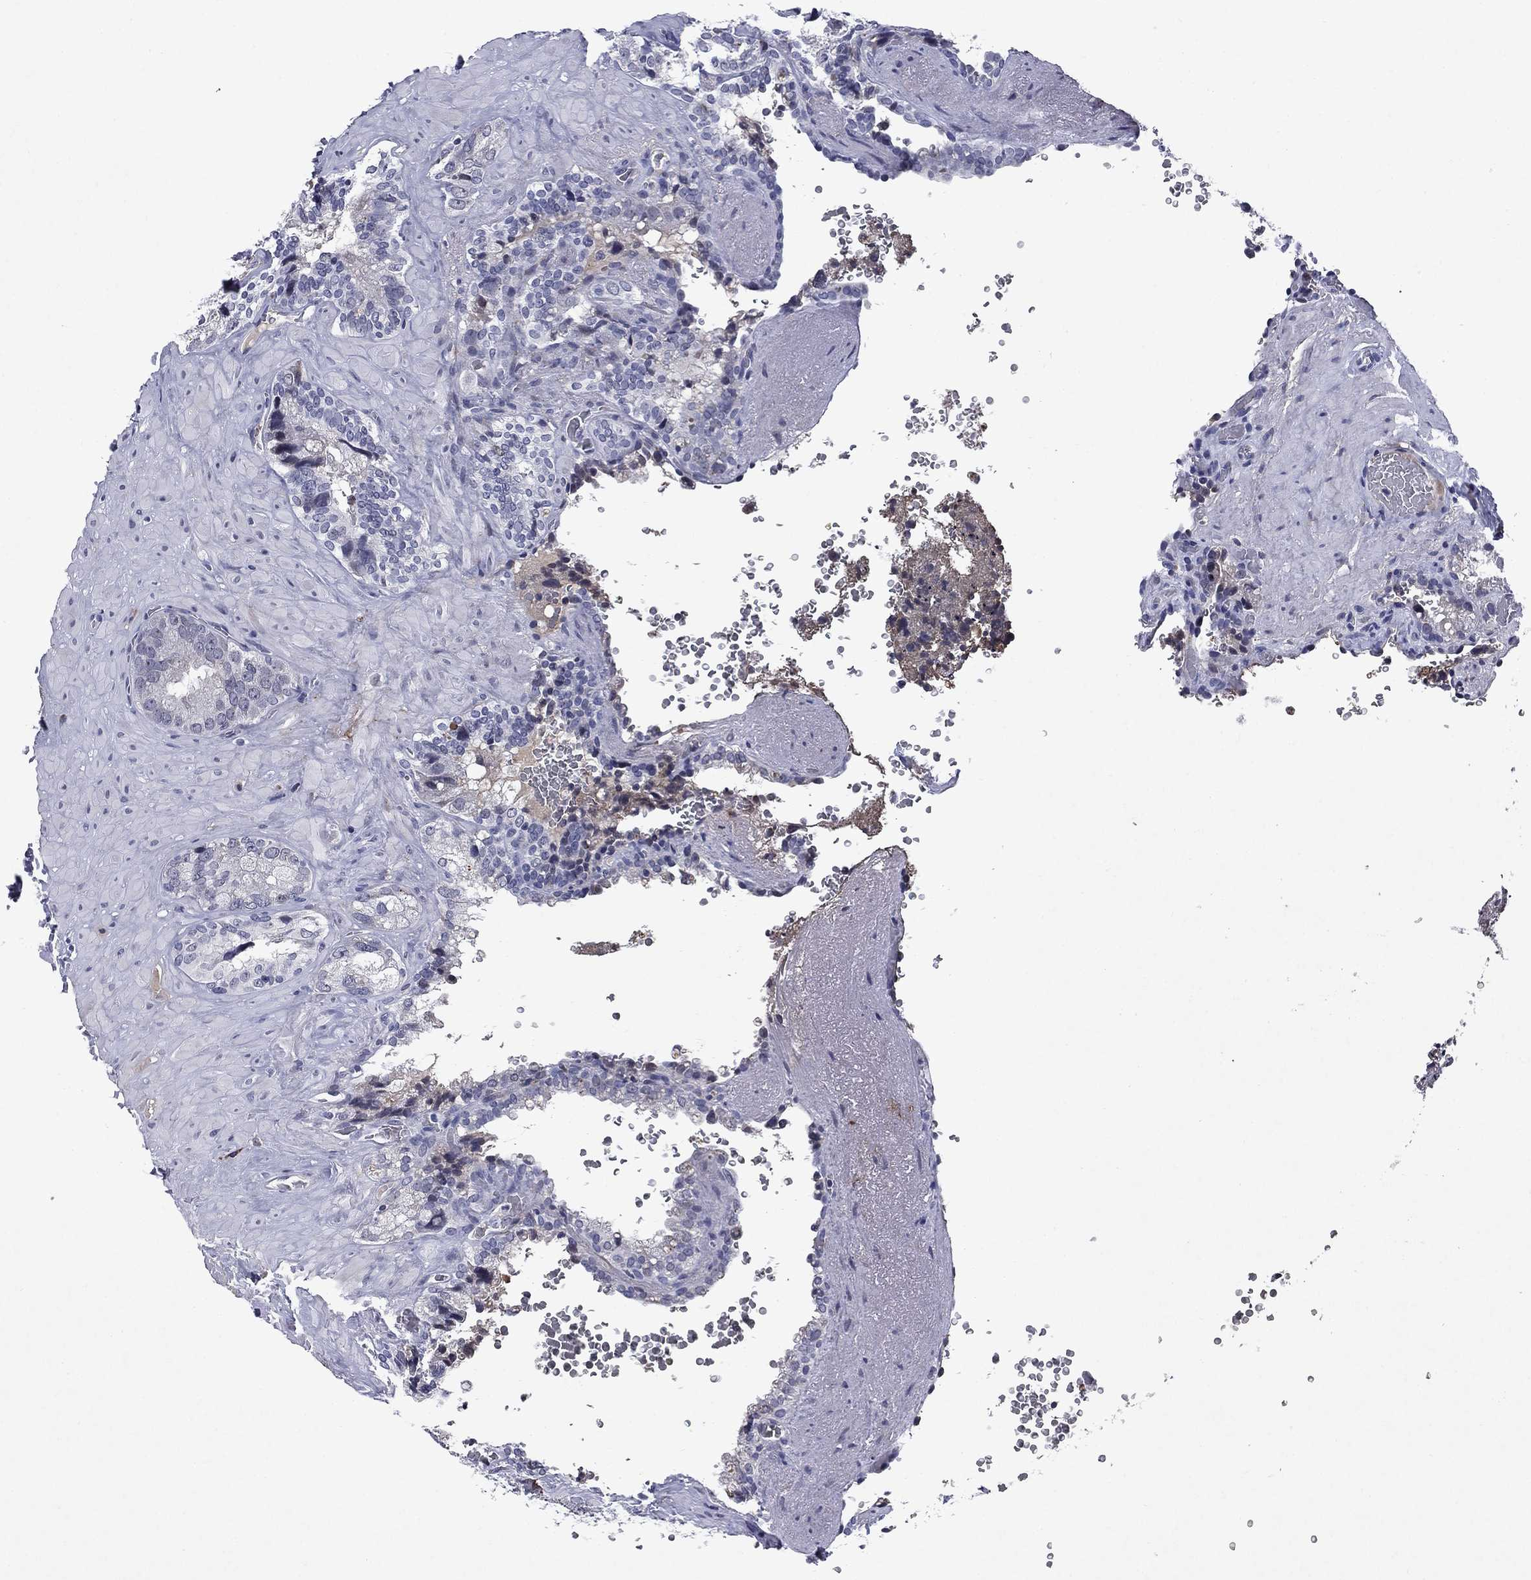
{"staining": {"intensity": "strong", "quantity": "<25%", "location": "cytoplasmic/membranous"}, "tissue": "seminal vesicle", "cell_type": "Glandular cells", "image_type": "normal", "snomed": [{"axis": "morphology", "description": "Normal tissue, NOS"}, {"axis": "topography", "description": "Seminal veicle"}], "caption": "Immunohistochemistry (IHC) of benign seminal vesicle demonstrates medium levels of strong cytoplasmic/membranous expression in approximately <25% of glandular cells.", "gene": "ECM1", "patient": {"sex": "male", "age": 72}}